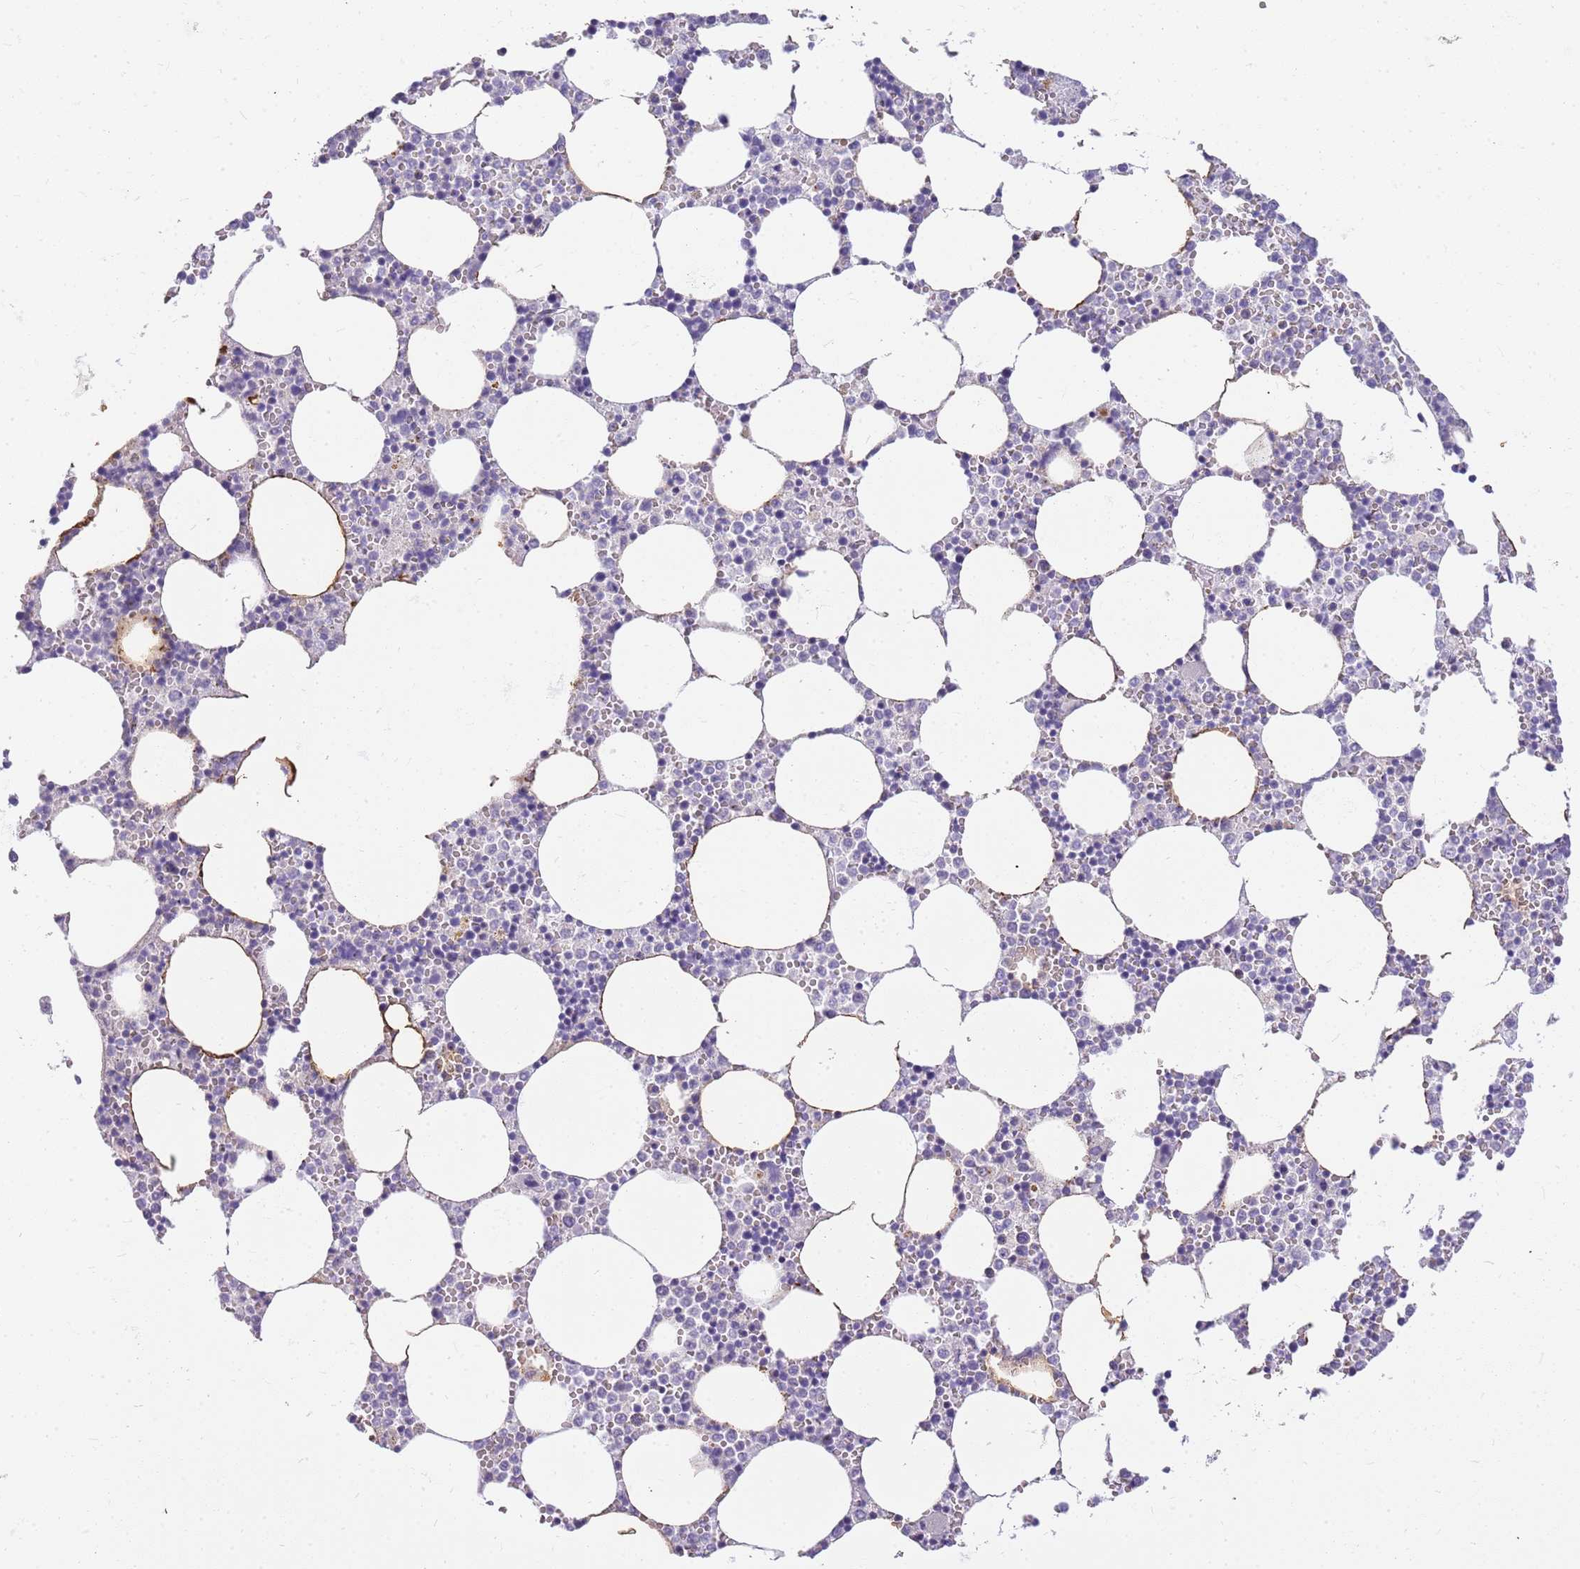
{"staining": {"intensity": "negative", "quantity": "none", "location": "none"}, "tissue": "bone marrow", "cell_type": "Hematopoietic cells", "image_type": "normal", "snomed": [{"axis": "morphology", "description": "Normal tissue, NOS"}, {"axis": "topography", "description": "Bone marrow"}], "caption": "Immunohistochemistry (IHC) micrograph of benign bone marrow: bone marrow stained with DAB (3,3'-diaminobenzidine) reveals no significant protein positivity in hematopoietic cells. (DAB immunohistochemistry (IHC) visualized using brightfield microscopy, high magnification).", "gene": "DNAJA3", "patient": {"sex": "female", "age": 64}}